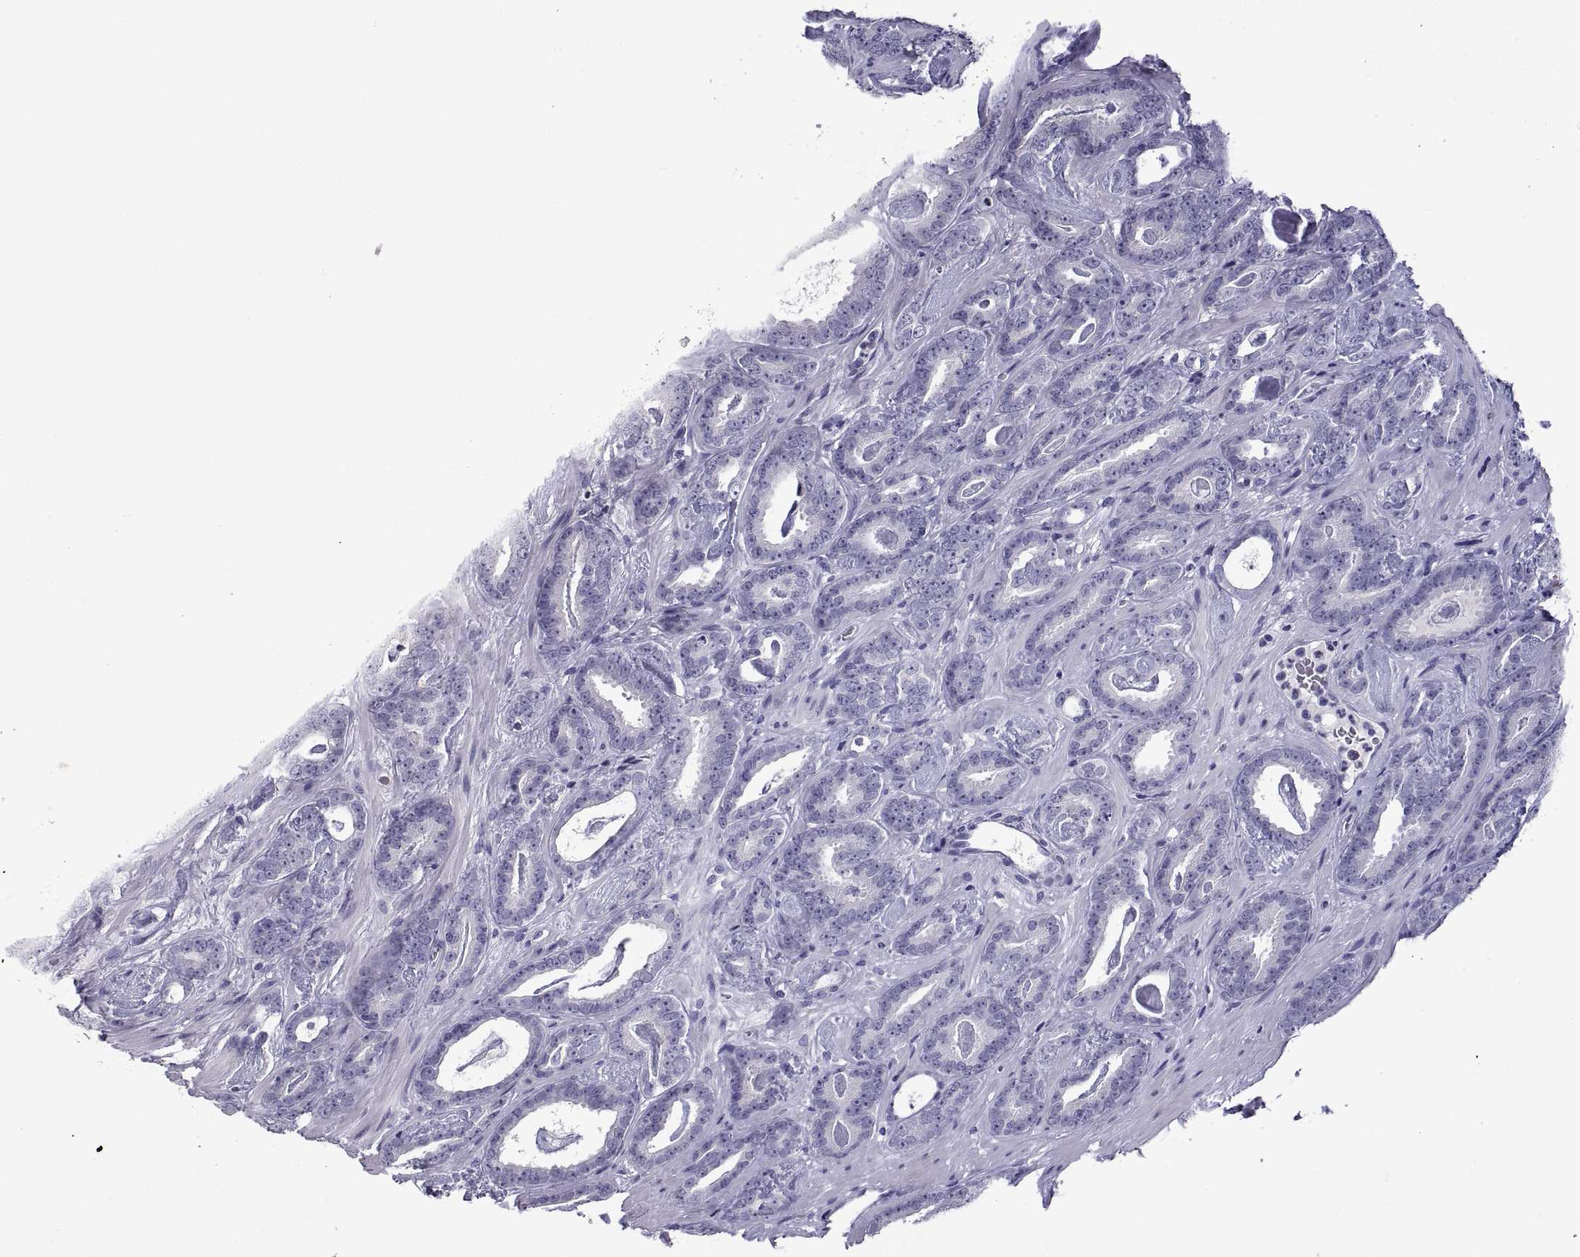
{"staining": {"intensity": "negative", "quantity": "none", "location": "none"}, "tissue": "prostate cancer", "cell_type": "Tumor cells", "image_type": "cancer", "snomed": [{"axis": "morphology", "description": "Adenocarcinoma, Medium grade"}, {"axis": "topography", "description": "Prostate and seminal vesicle, NOS"}, {"axis": "topography", "description": "Prostate"}], "caption": "Photomicrograph shows no protein expression in tumor cells of adenocarcinoma (medium-grade) (prostate) tissue.", "gene": "RDM1", "patient": {"sex": "male", "age": 54}}